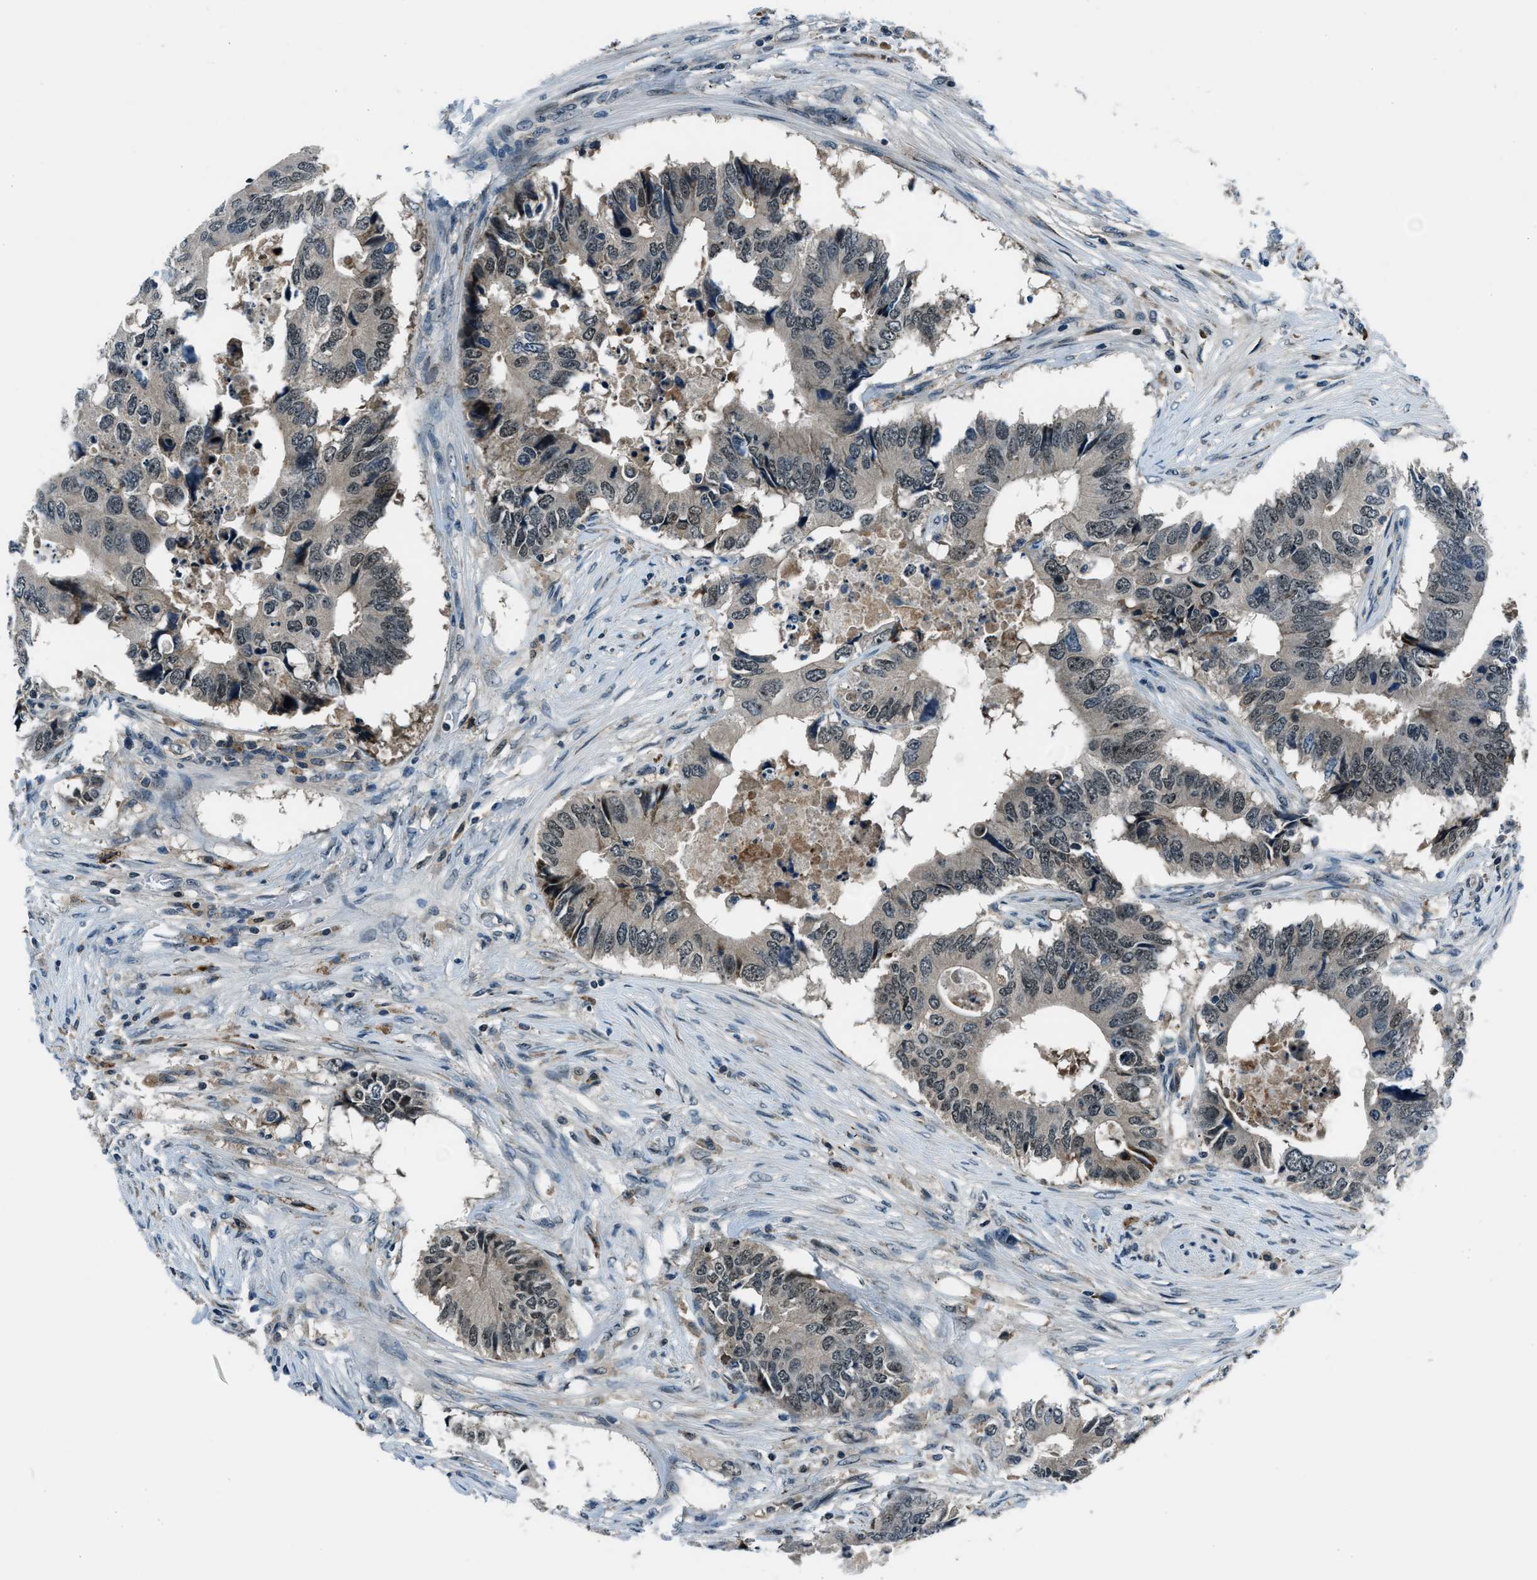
{"staining": {"intensity": "weak", "quantity": "<25%", "location": "nuclear"}, "tissue": "colorectal cancer", "cell_type": "Tumor cells", "image_type": "cancer", "snomed": [{"axis": "morphology", "description": "Adenocarcinoma, NOS"}, {"axis": "topography", "description": "Colon"}], "caption": "Immunohistochemistry (IHC) photomicrograph of neoplastic tissue: human adenocarcinoma (colorectal) stained with DAB reveals no significant protein positivity in tumor cells.", "gene": "ACTL9", "patient": {"sex": "male", "age": 71}}